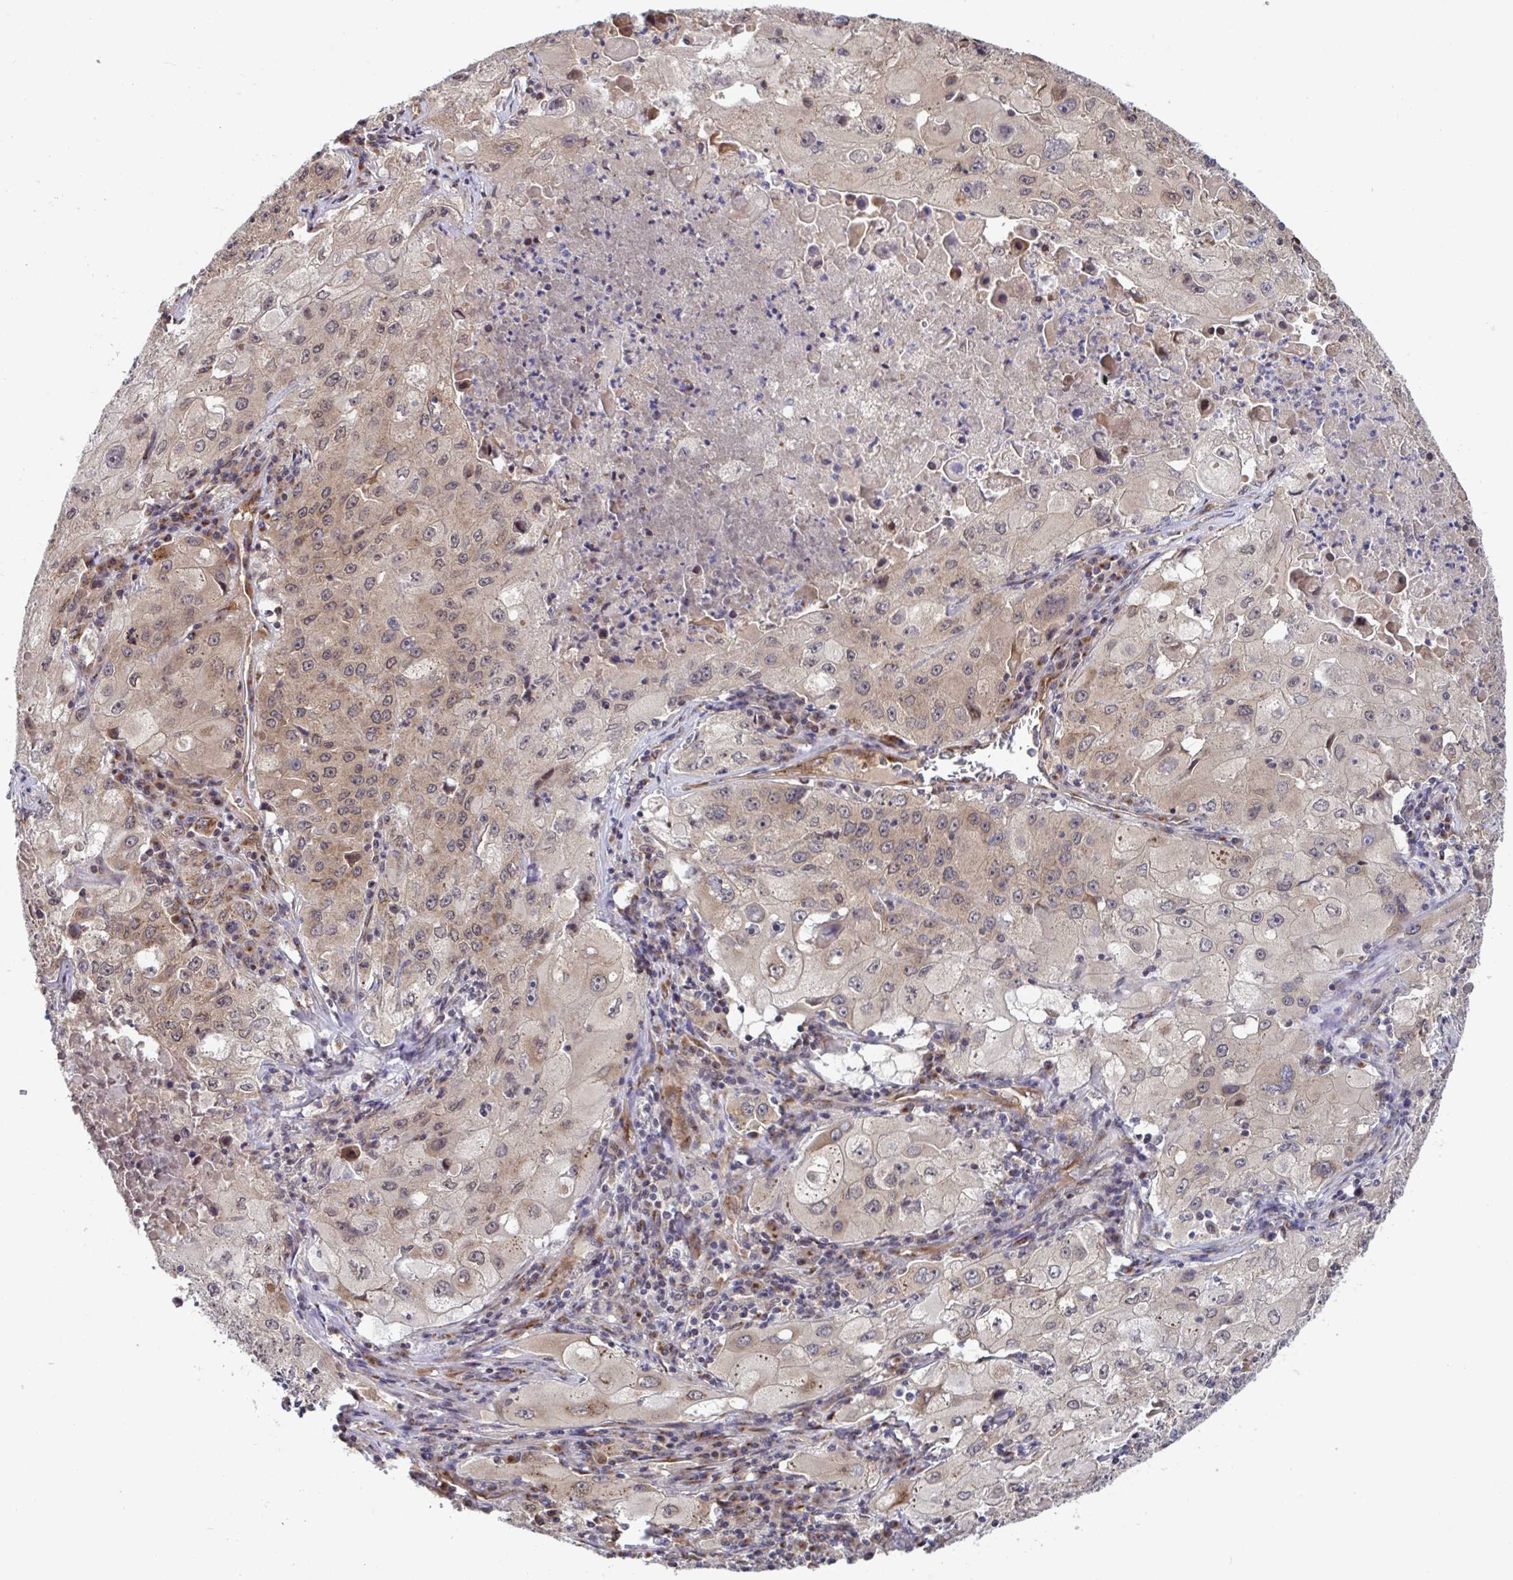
{"staining": {"intensity": "moderate", "quantity": ">75%", "location": "cytoplasmic/membranous,nuclear"}, "tissue": "lung cancer", "cell_type": "Tumor cells", "image_type": "cancer", "snomed": [{"axis": "morphology", "description": "Squamous cell carcinoma, NOS"}, {"axis": "topography", "description": "Lung"}], "caption": "This photomicrograph exhibits lung cancer stained with IHC to label a protein in brown. The cytoplasmic/membranous and nuclear of tumor cells show moderate positivity for the protein. Nuclei are counter-stained blue.", "gene": "ATP5MJ", "patient": {"sex": "male", "age": 63}}